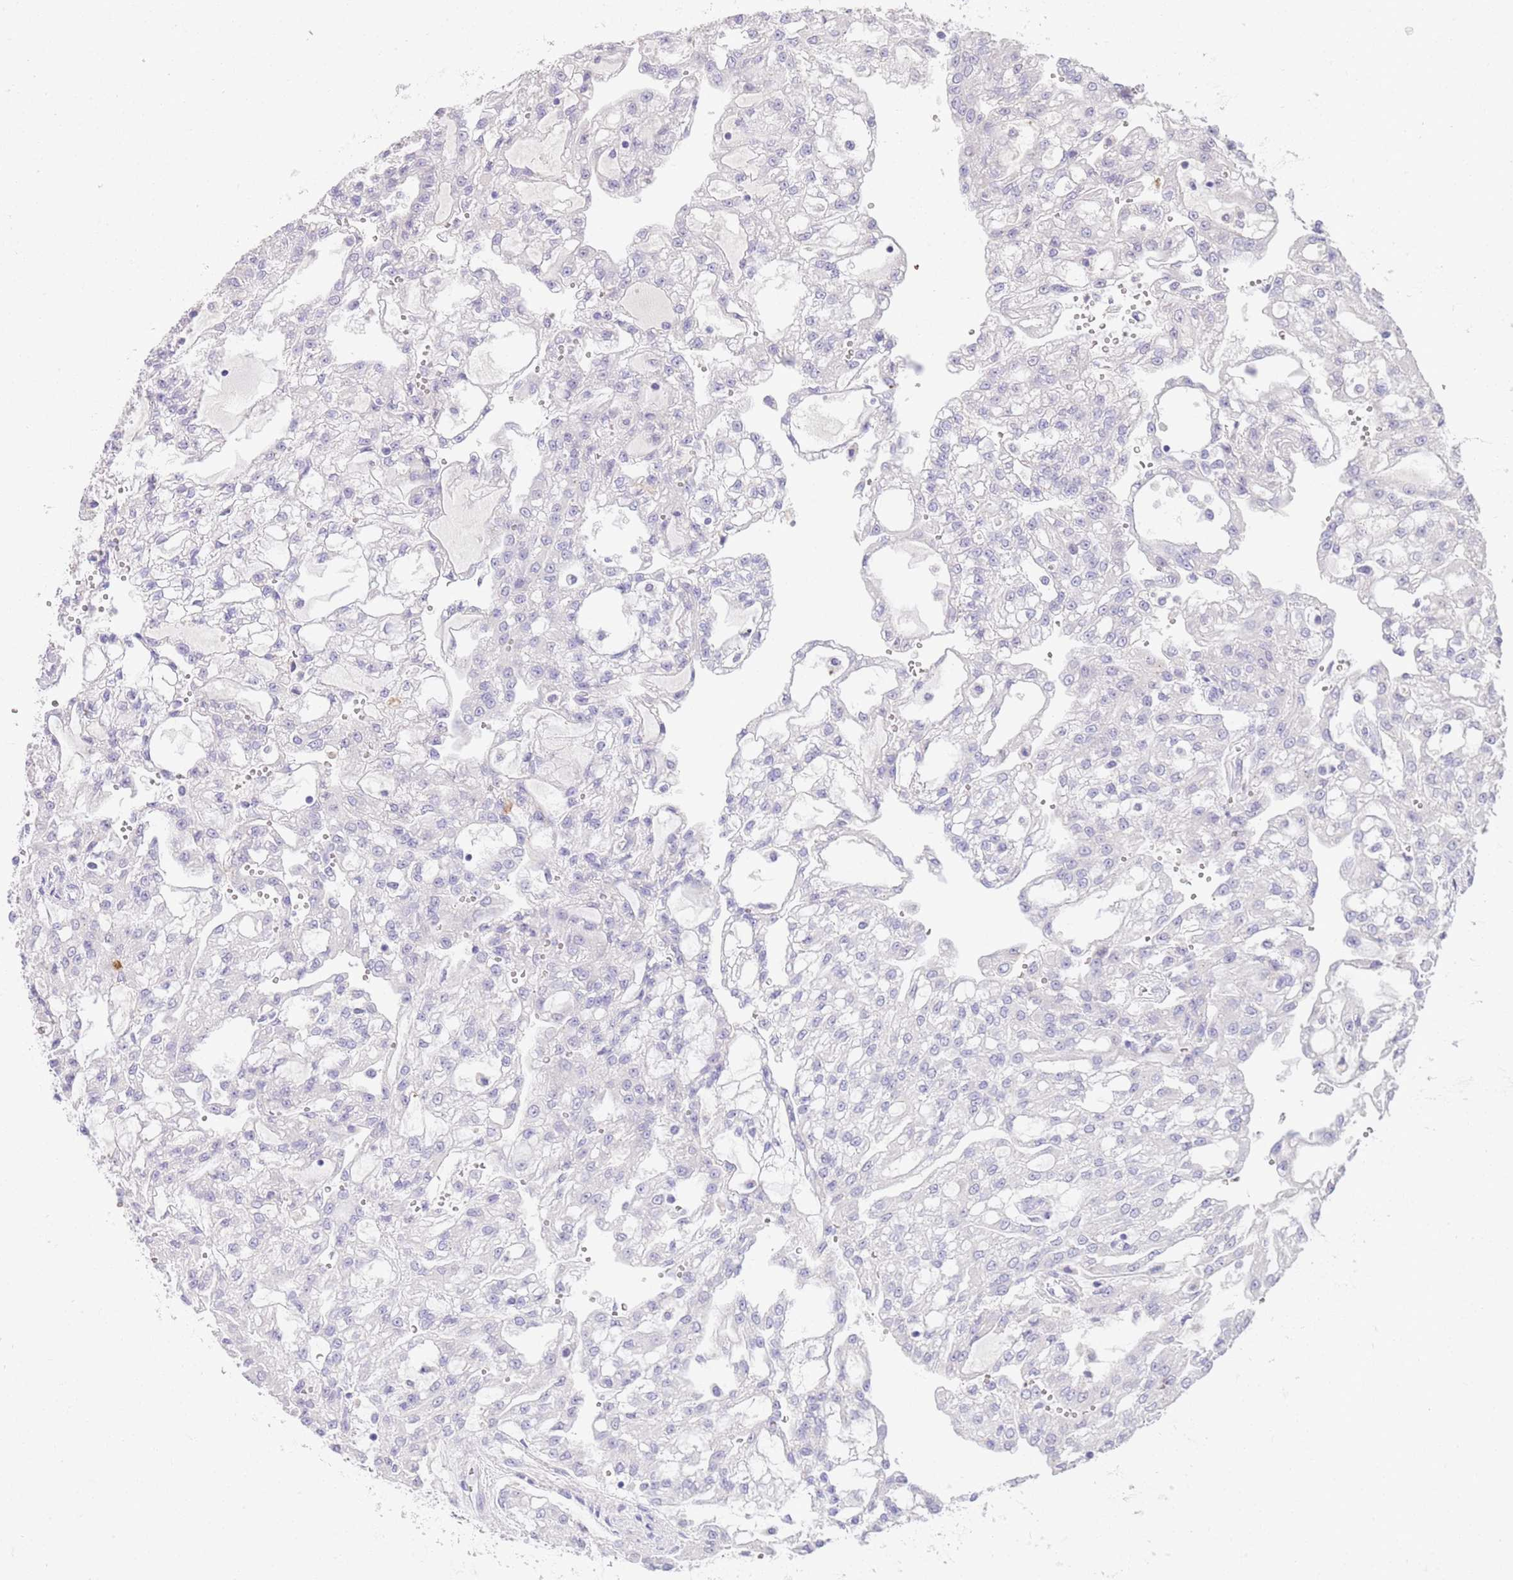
{"staining": {"intensity": "negative", "quantity": "none", "location": "none"}, "tissue": "renal cancer", "cell_type": "Tumor cells", "image_type": "cancer", "snomed": [{"axis": "morphology", "description": "Adenocarcinoma, NOS"}, {"axis": "topography", "description": "Kidney"}], "caption": "An IHC micrograph of renal cancer (adenocarcinoma) is shown. There is no staining in tumor cells of renal cancer (adenocarcinoma).", "gene": "SFTPA1", "patient": {"sex": "male", "age": 63}}